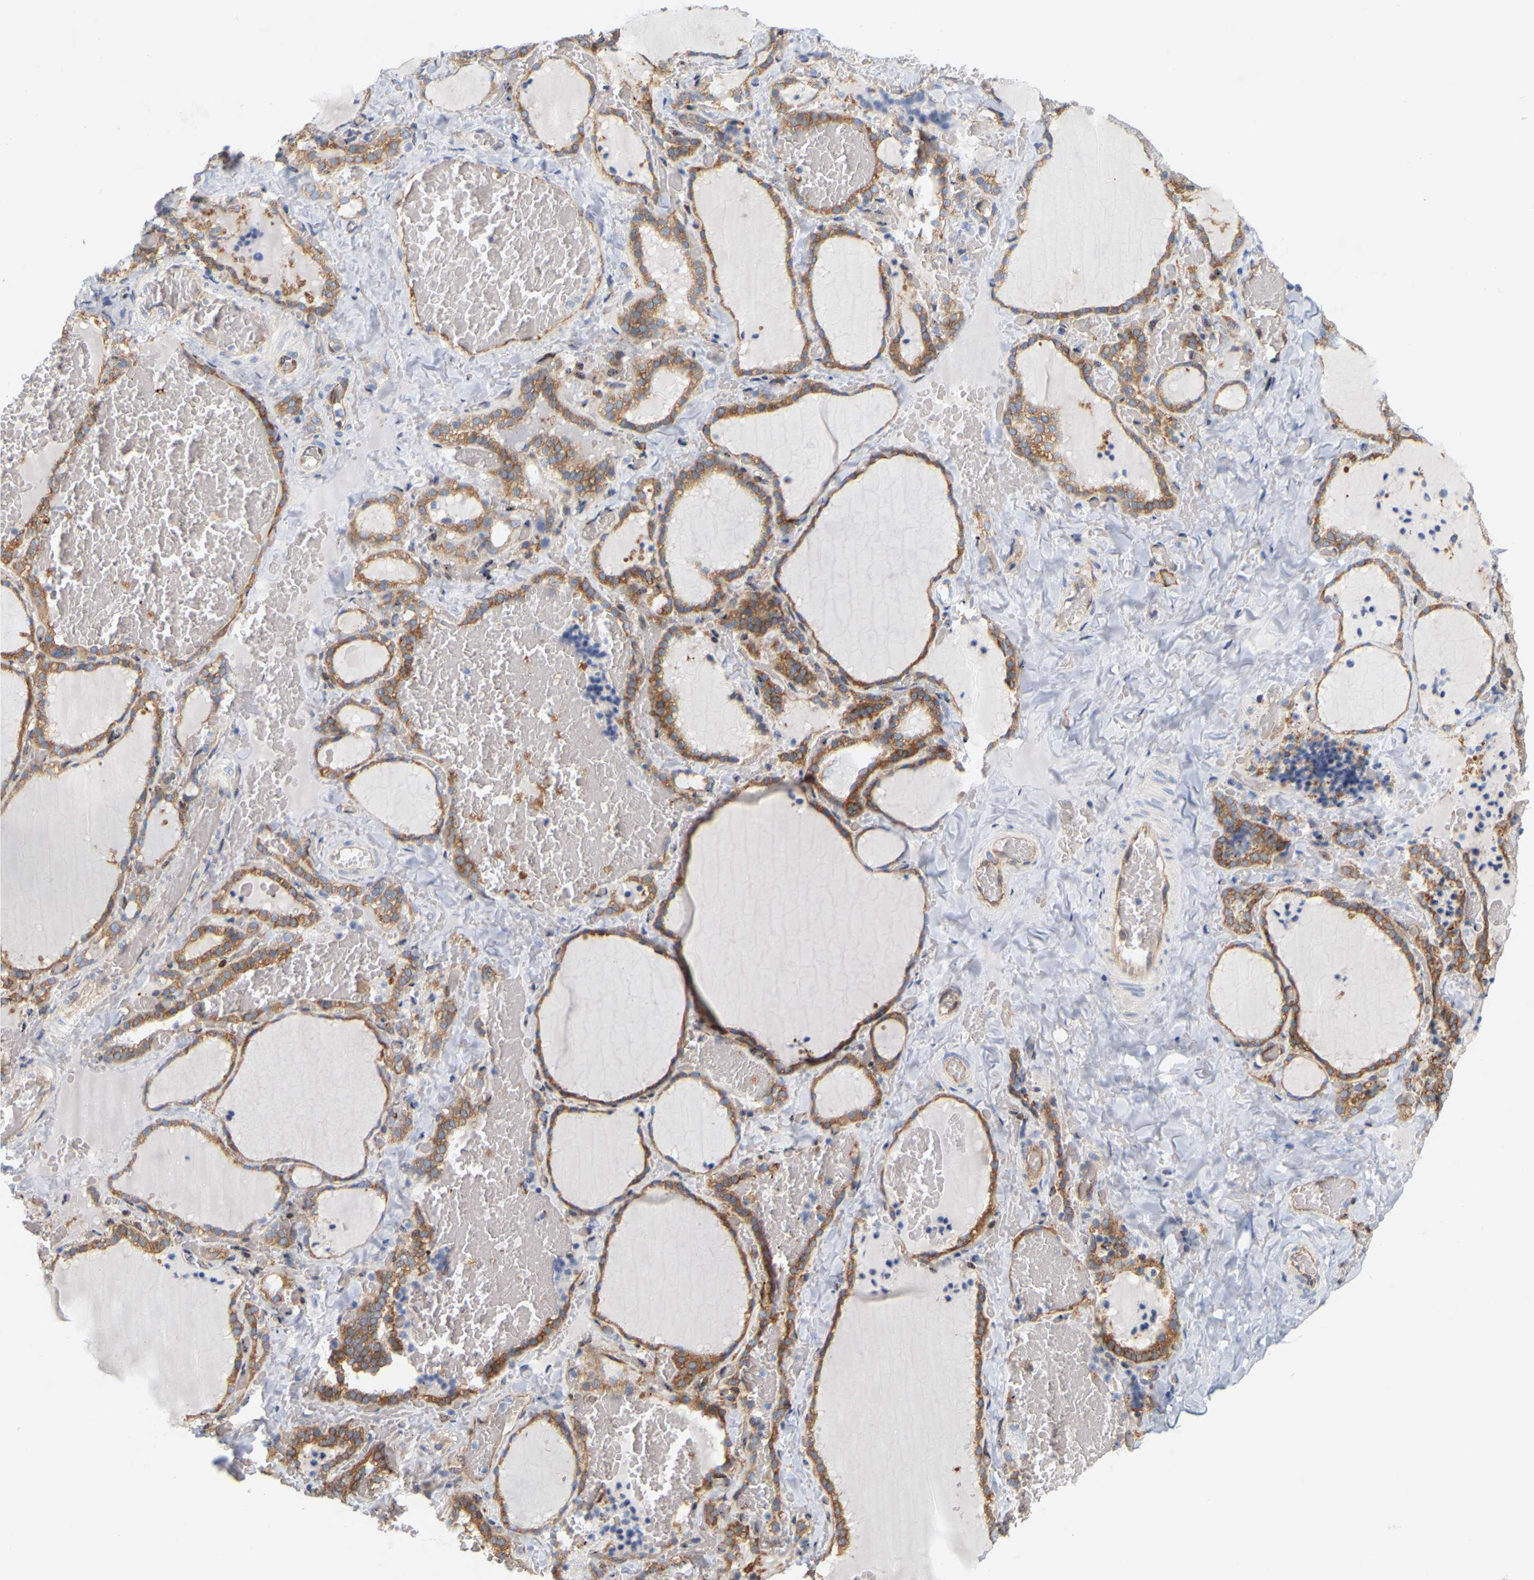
{"staining": {"intensity": "moderate", "quantity": ">75%", "location": "cytoplasmic/membranous"}, "tissue": "thyroid gland", "cell_type": "Glandular cells", "image_type": "normal", "snomed": [{"axis": "morphology", "description": "Normal tissue, NOS"}, {"axis": "topography", "description": "Thyroid gland"}], "caption": "Immunohistochemical staining of normal human thyroid gland reveals >75% levels of moderate cytoplasmic/membranous protein staining in about >75% of glandular cells.", "gene": "RAPH1", "patient": {"sex": "female", "age": 22}}